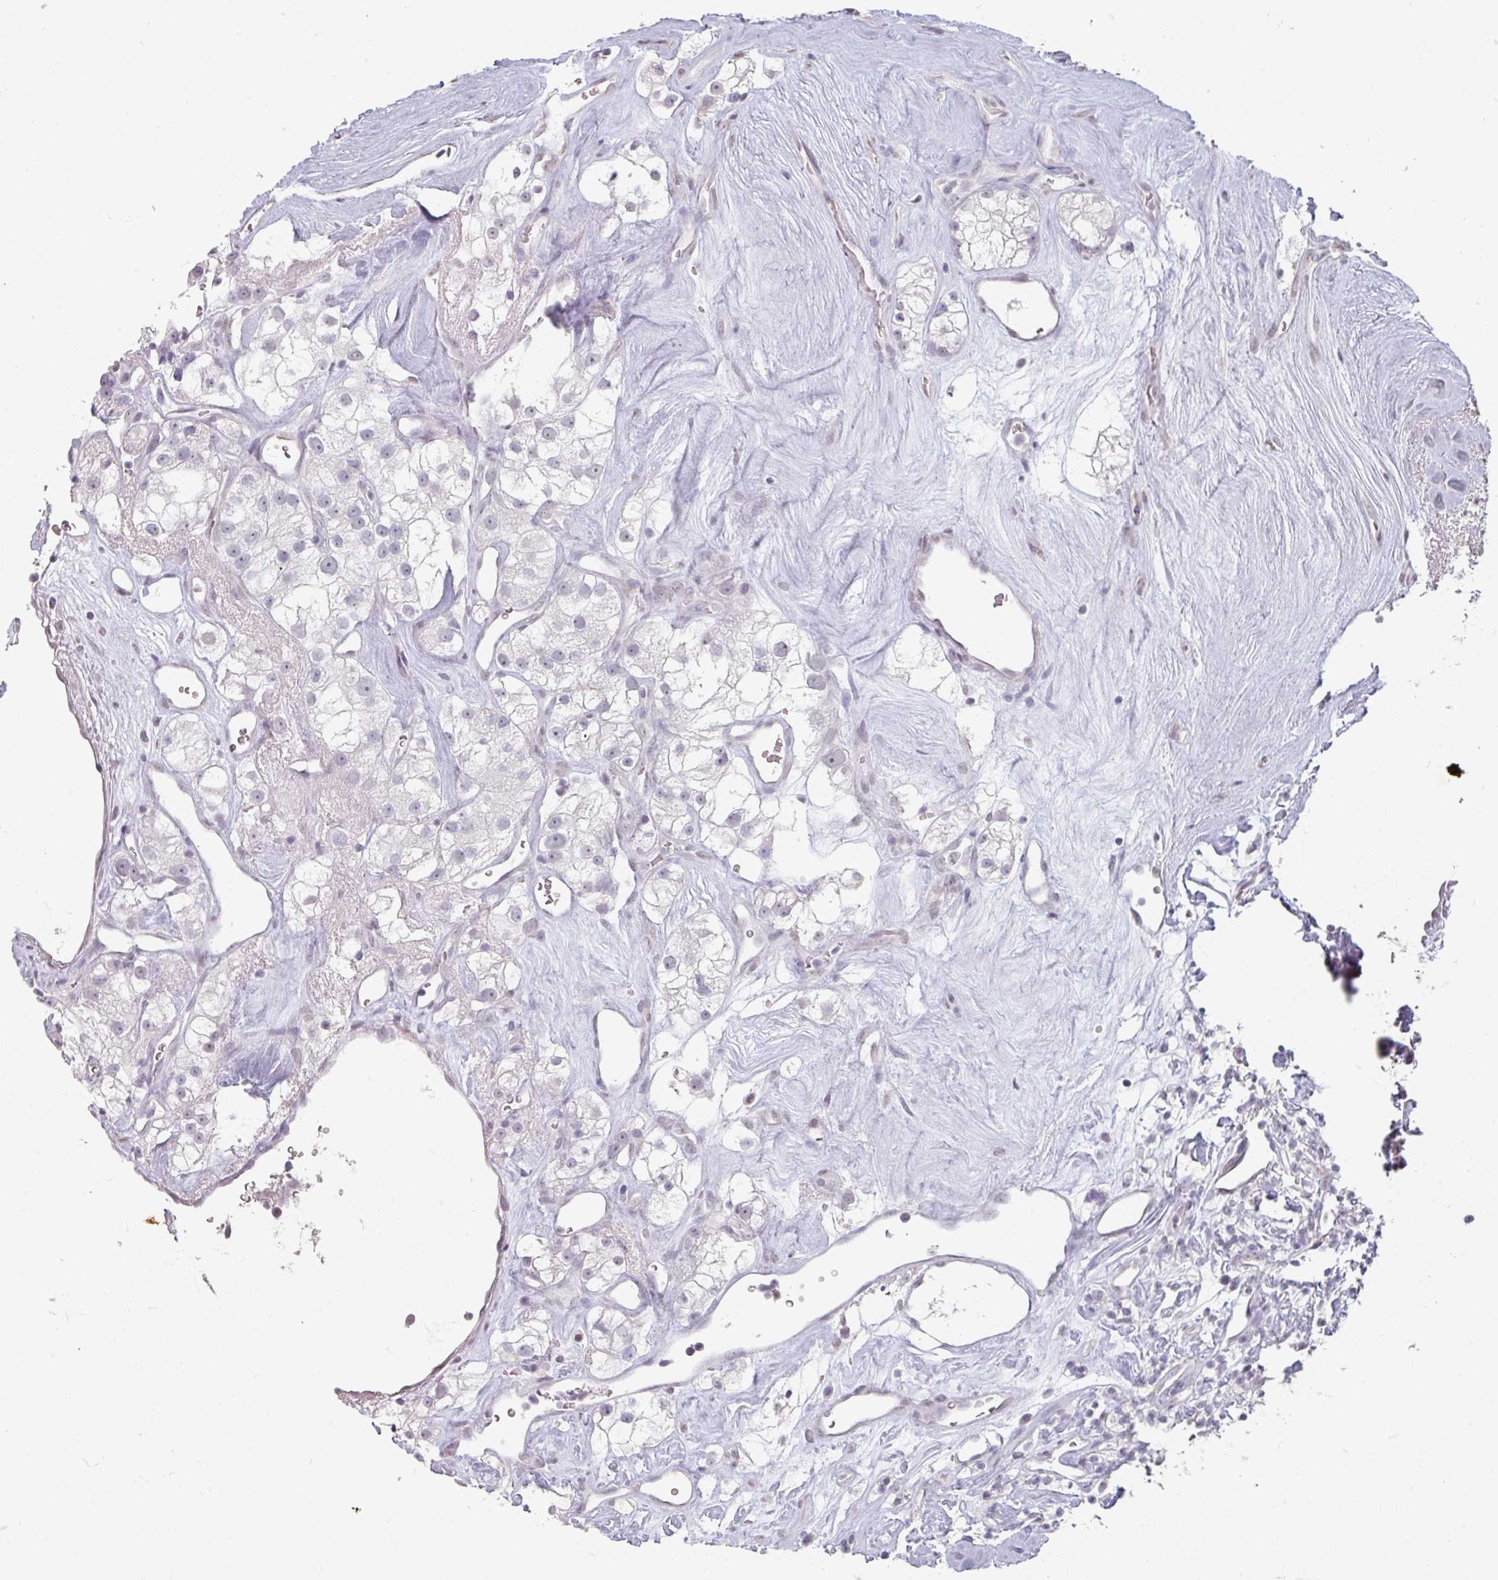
{"staining": {"intensity": "negative", "quantity": "none", "location": "none"}, "tissue": "renal cancer", "cell_type": "Tumor cells", "image_type": "cancer", "snomed": [{"axis": "morphology", "description": "Adenocarcinoma, NOS"}, {"axis": "topography", "description": "Kidney"}], "caption": "High power microscopy photomicrograph of an immunohistochemistry histopathology image of renal cancer (adenocarcinoma), revealing no significant staining in tumor cells.", "gene": "SPRR1A", "patient": {"sex": "male", "age": 77}}